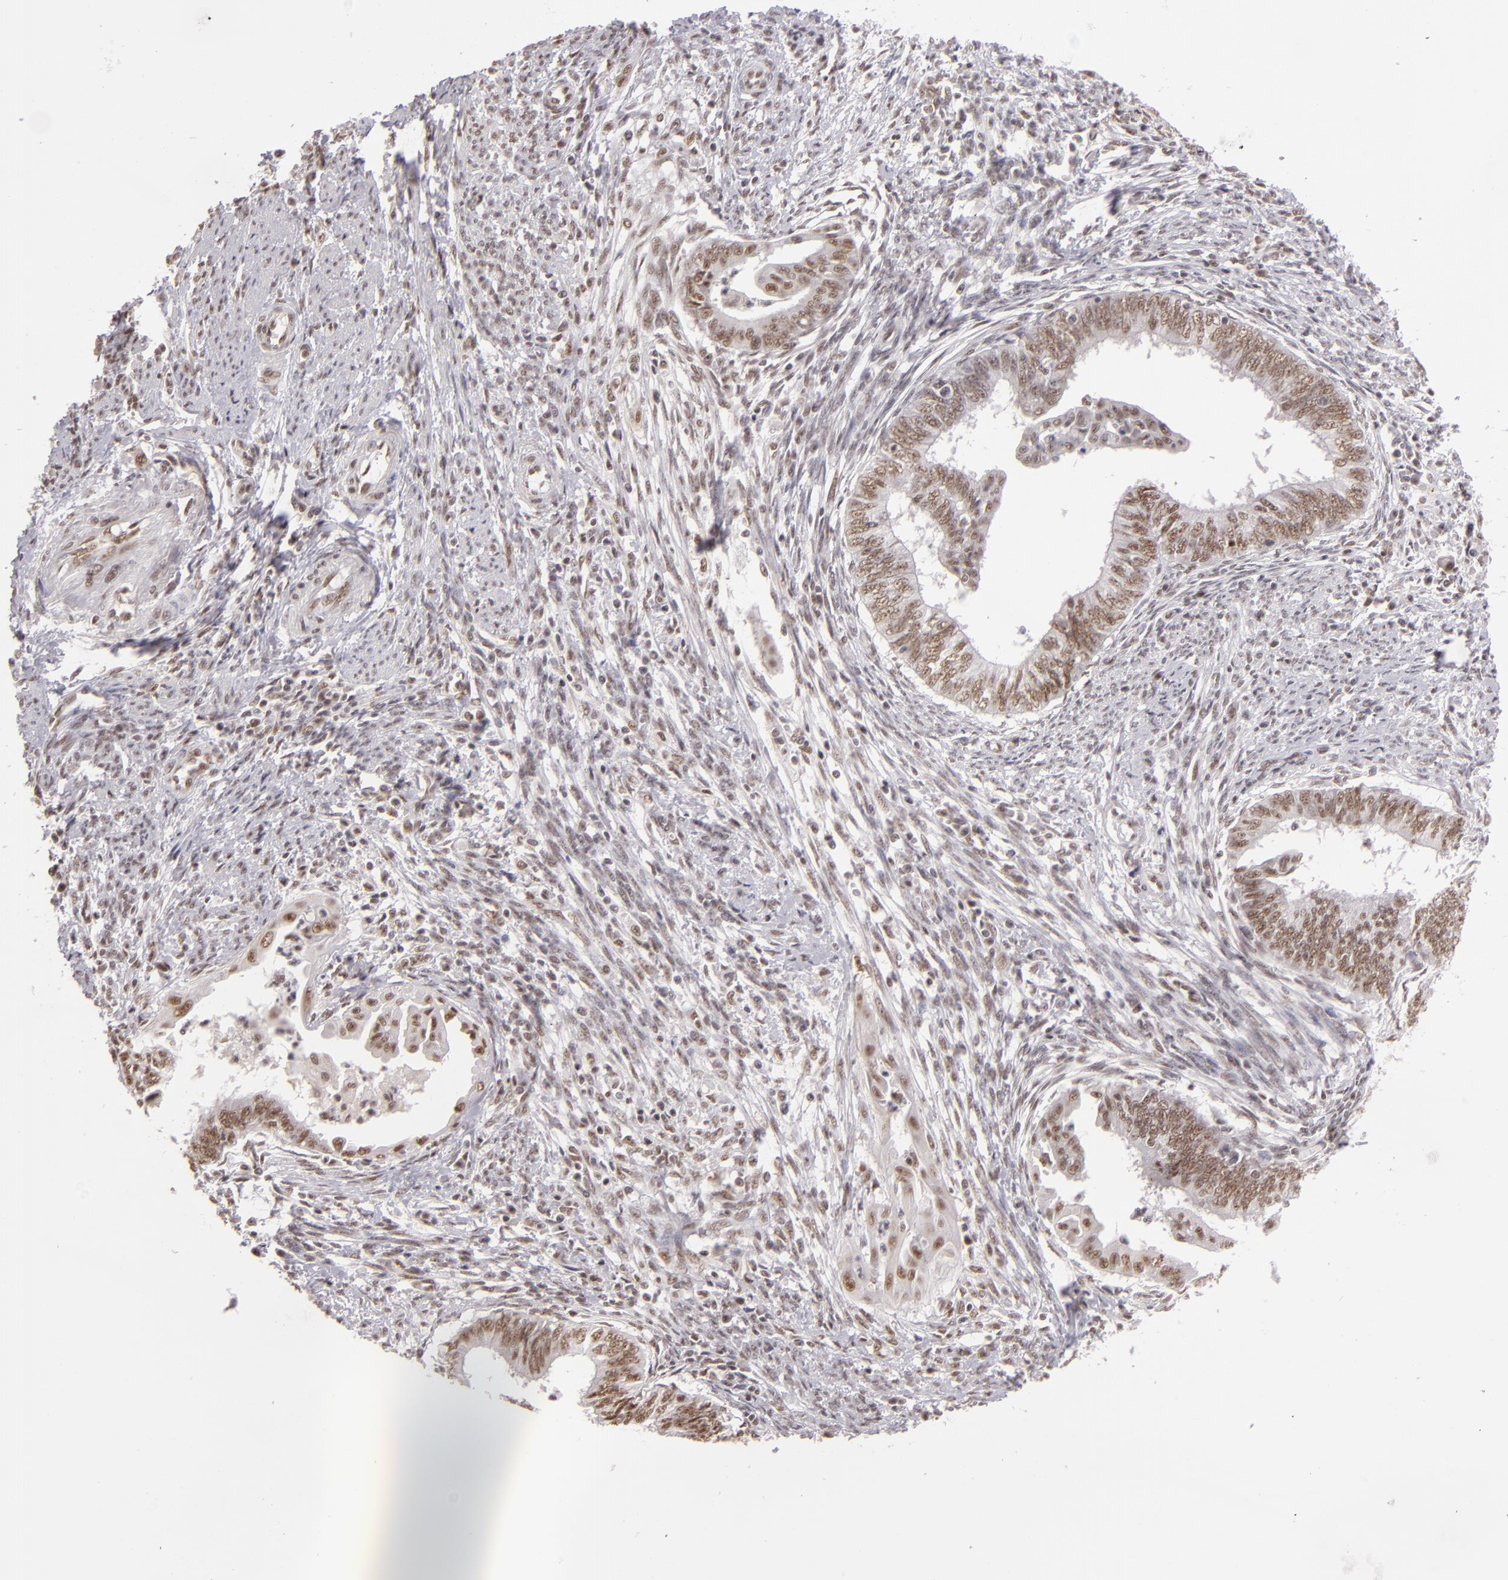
{"staining": {"intensity": "moderate", "quantity": ">75%", "location": "nuclear"}, "tissue": "endometrial cancer", "cell_type": "Tumor cells", "image_type": "cancer", "snomed": [{"axis": "morphology", "description": "Adenocarcinoma, NOS"}, {"axis": "topography", "description": "Endometrium"}], "caption": "Endometrial cancer (adenocarcinoma) tissue demonstrates moderate nuclear staining in about >75% of tumor cells, visualized by immunohistochemistry.", "gene": "INTS6", "patient": {"sex": "female", "age": 66}}